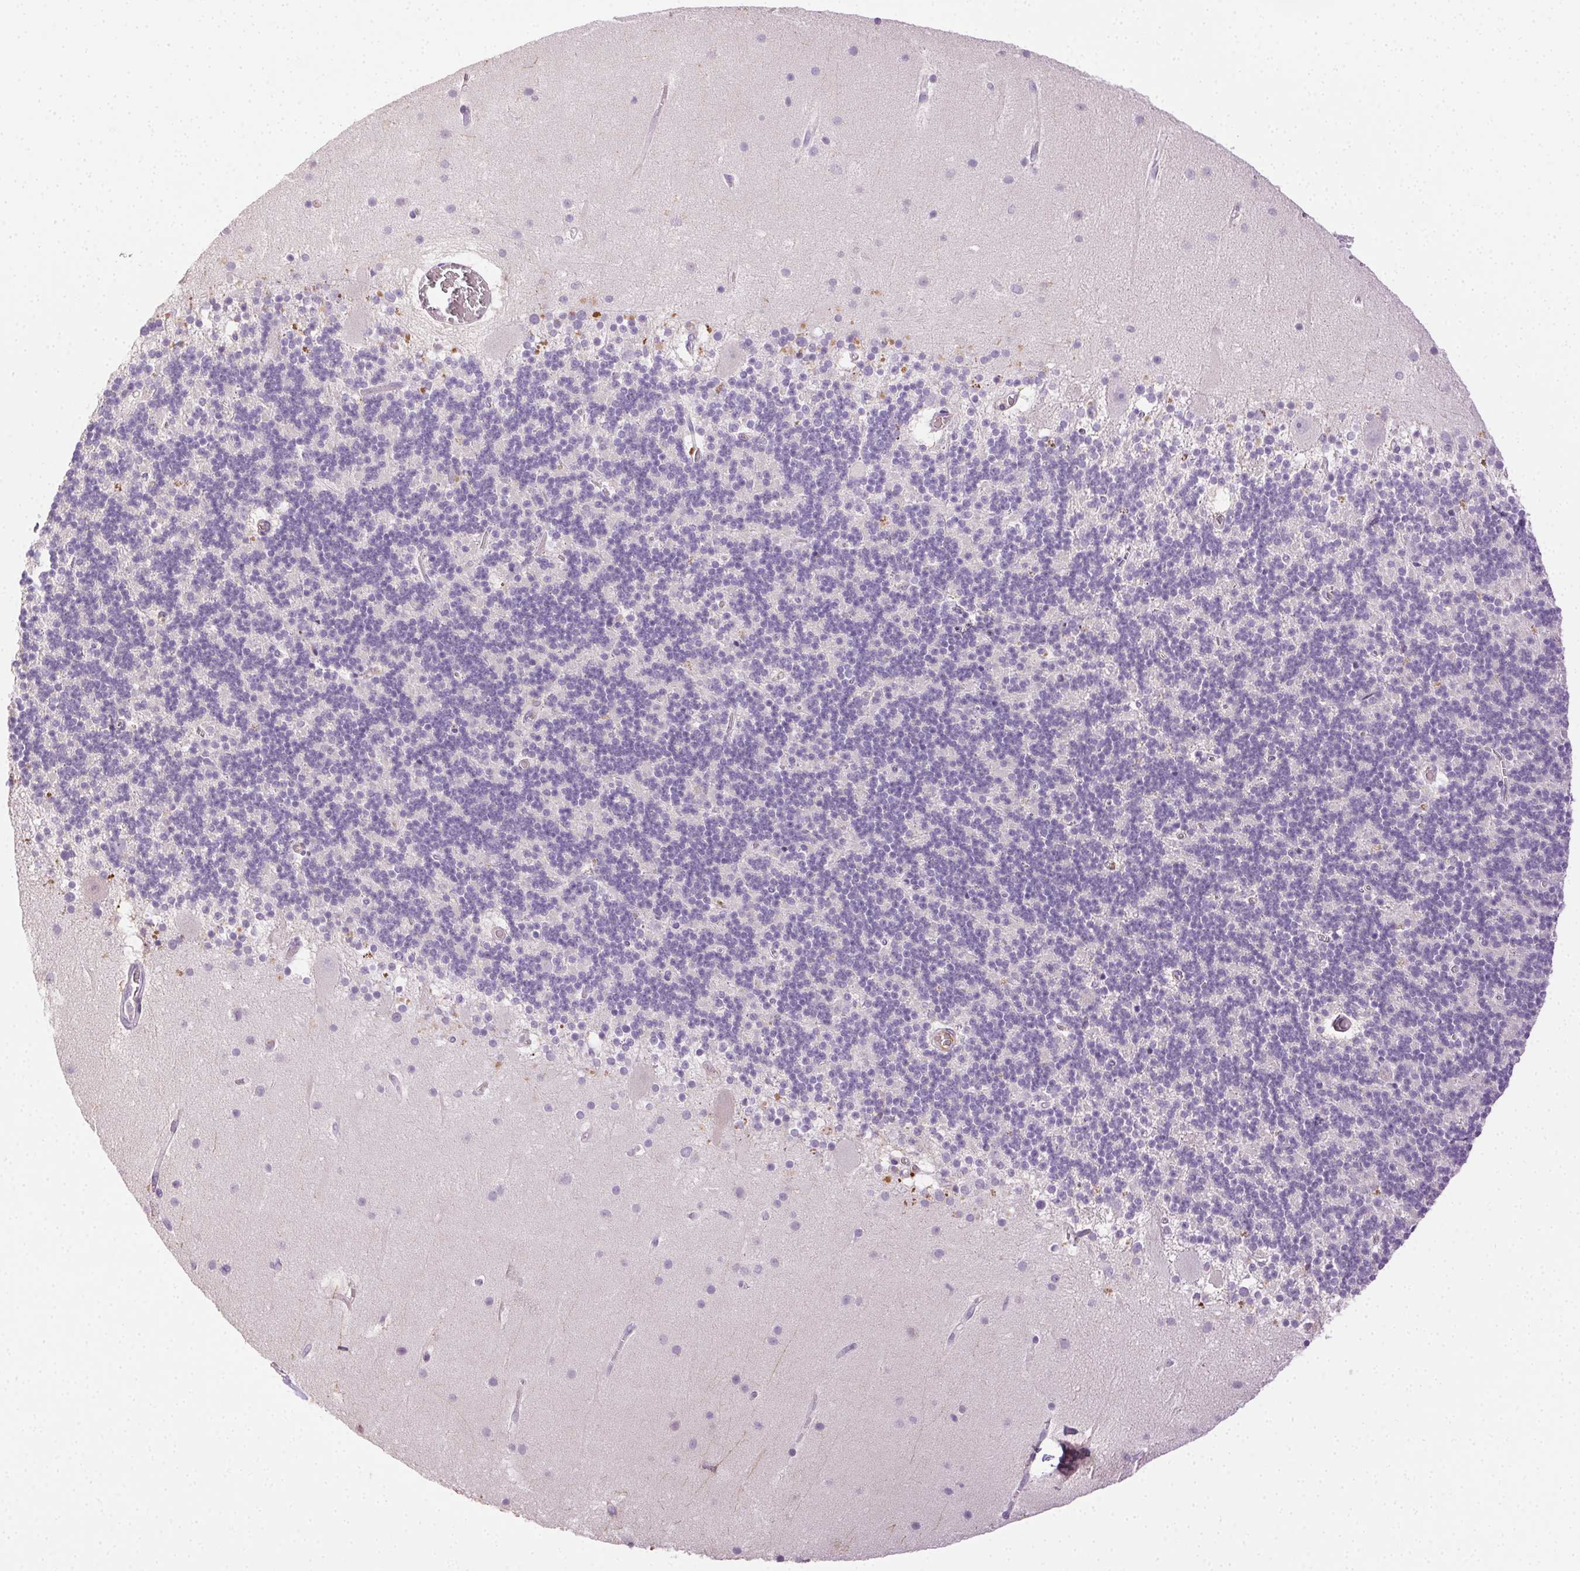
{"staining": {"intensity": "negative", "quantity": "none", "location": "none"}, "tissue": "cerebellum", "cell_type": "Cells in granular layer", "image_type": "normal", "snomed": [{"axis": "morphology", "description": "Normal tissue, NOS"}, {"axis": "topography", "description": "Cerebellum"}], "caption": "Protein analysis of benign cerebellum shows no significant staining in cells in granular layer.", "gene": "BPIFB2", "patient": {"sex": "male", "age": 70}}